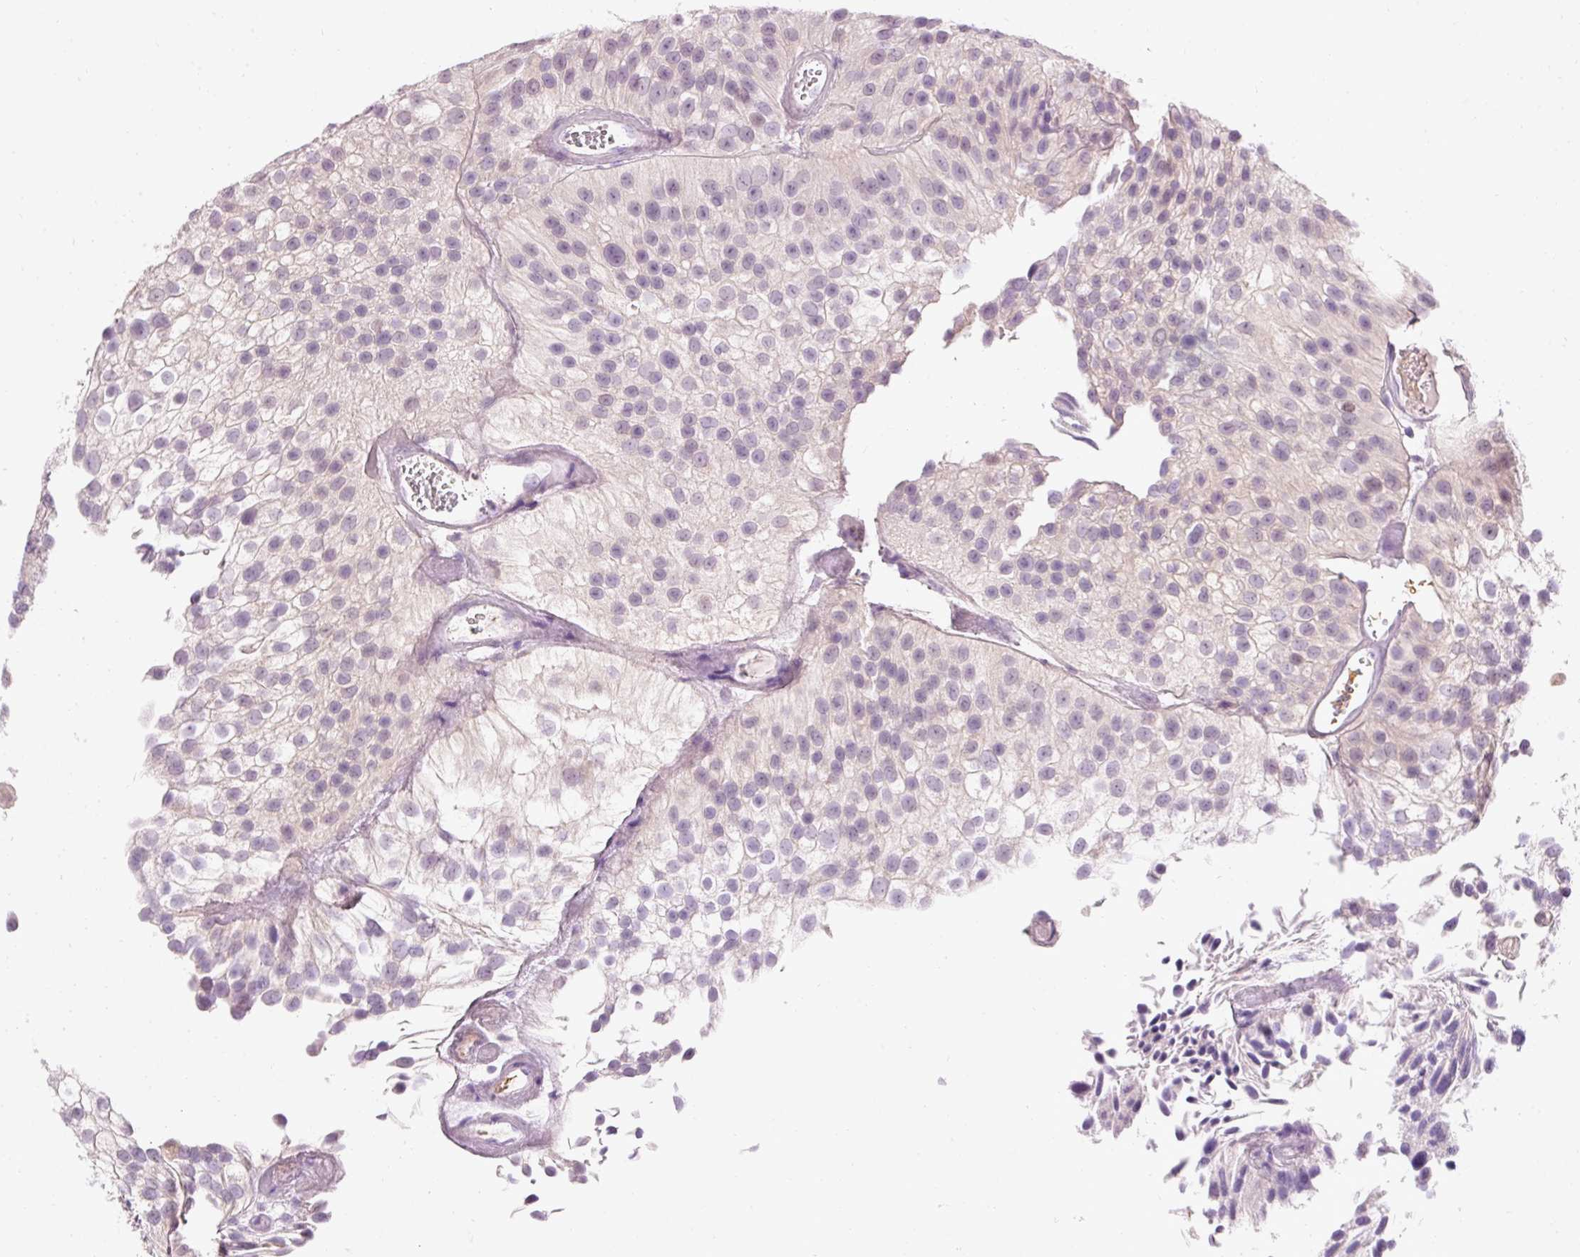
{"staining": {"intensity": "negative", "quantity": "none", "location": "none"}, "tissue": "urothelial cancer", "cell_type": "Tumor cells", "image_type": "cancer", "snomed": [{"axis": "morphology", "description": "Urothelial carcinoma, NOS"}, {"axis": "topography", "description": "Urinary bladder"}], "caption": "Image shows no significant protein staining in tumor cells of urothelial cancer. (Brightfield microscopy of DAB IHC at high magnification).", "gene": "DHRS11", "patient": {"sex": "male", "age": 87}}